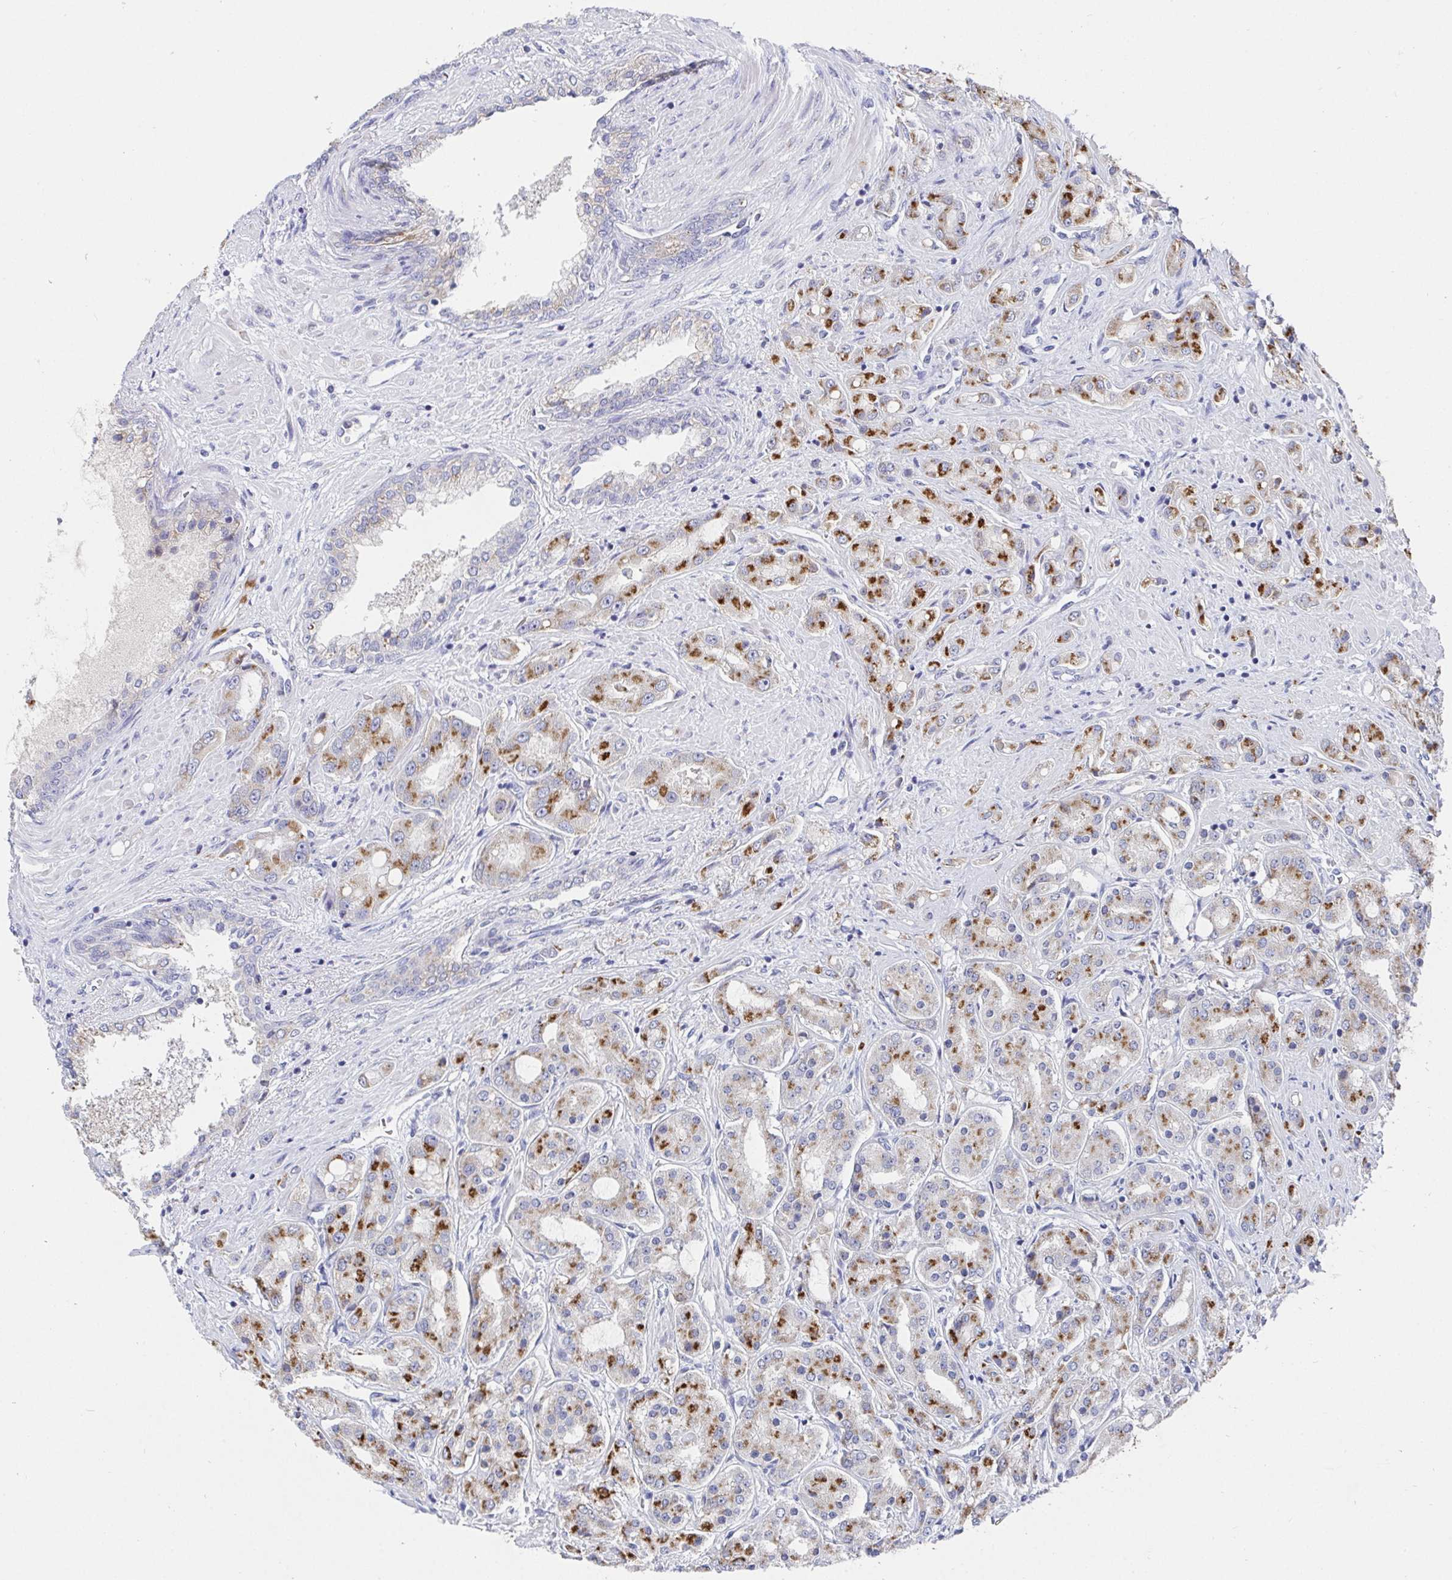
{"staining": {"intensity": "strong", "quantity": "25%-75%", "location": "cytoplasmic/membranous"}, "tissue": "prostate cancer", "cell_type": "Tumor cells", "image_type": "cancer", "snomed": [{"axis": "morphology", "description": "Adenocarcinoma, High grade"}, {"axis": "topography", "description": "Prostate"}], "caption": "DAB (3,3'-diaminobenzidine) immunohistochemical staining of human prostate cancer displays strong cytoplasmic/membranous protein staining in about 25%-75% of tumor cells. (IHC, brightfield microscopy, high magnification).", "gene": "TAS2R39", "patient": {"sex": "male", "age": 67}}